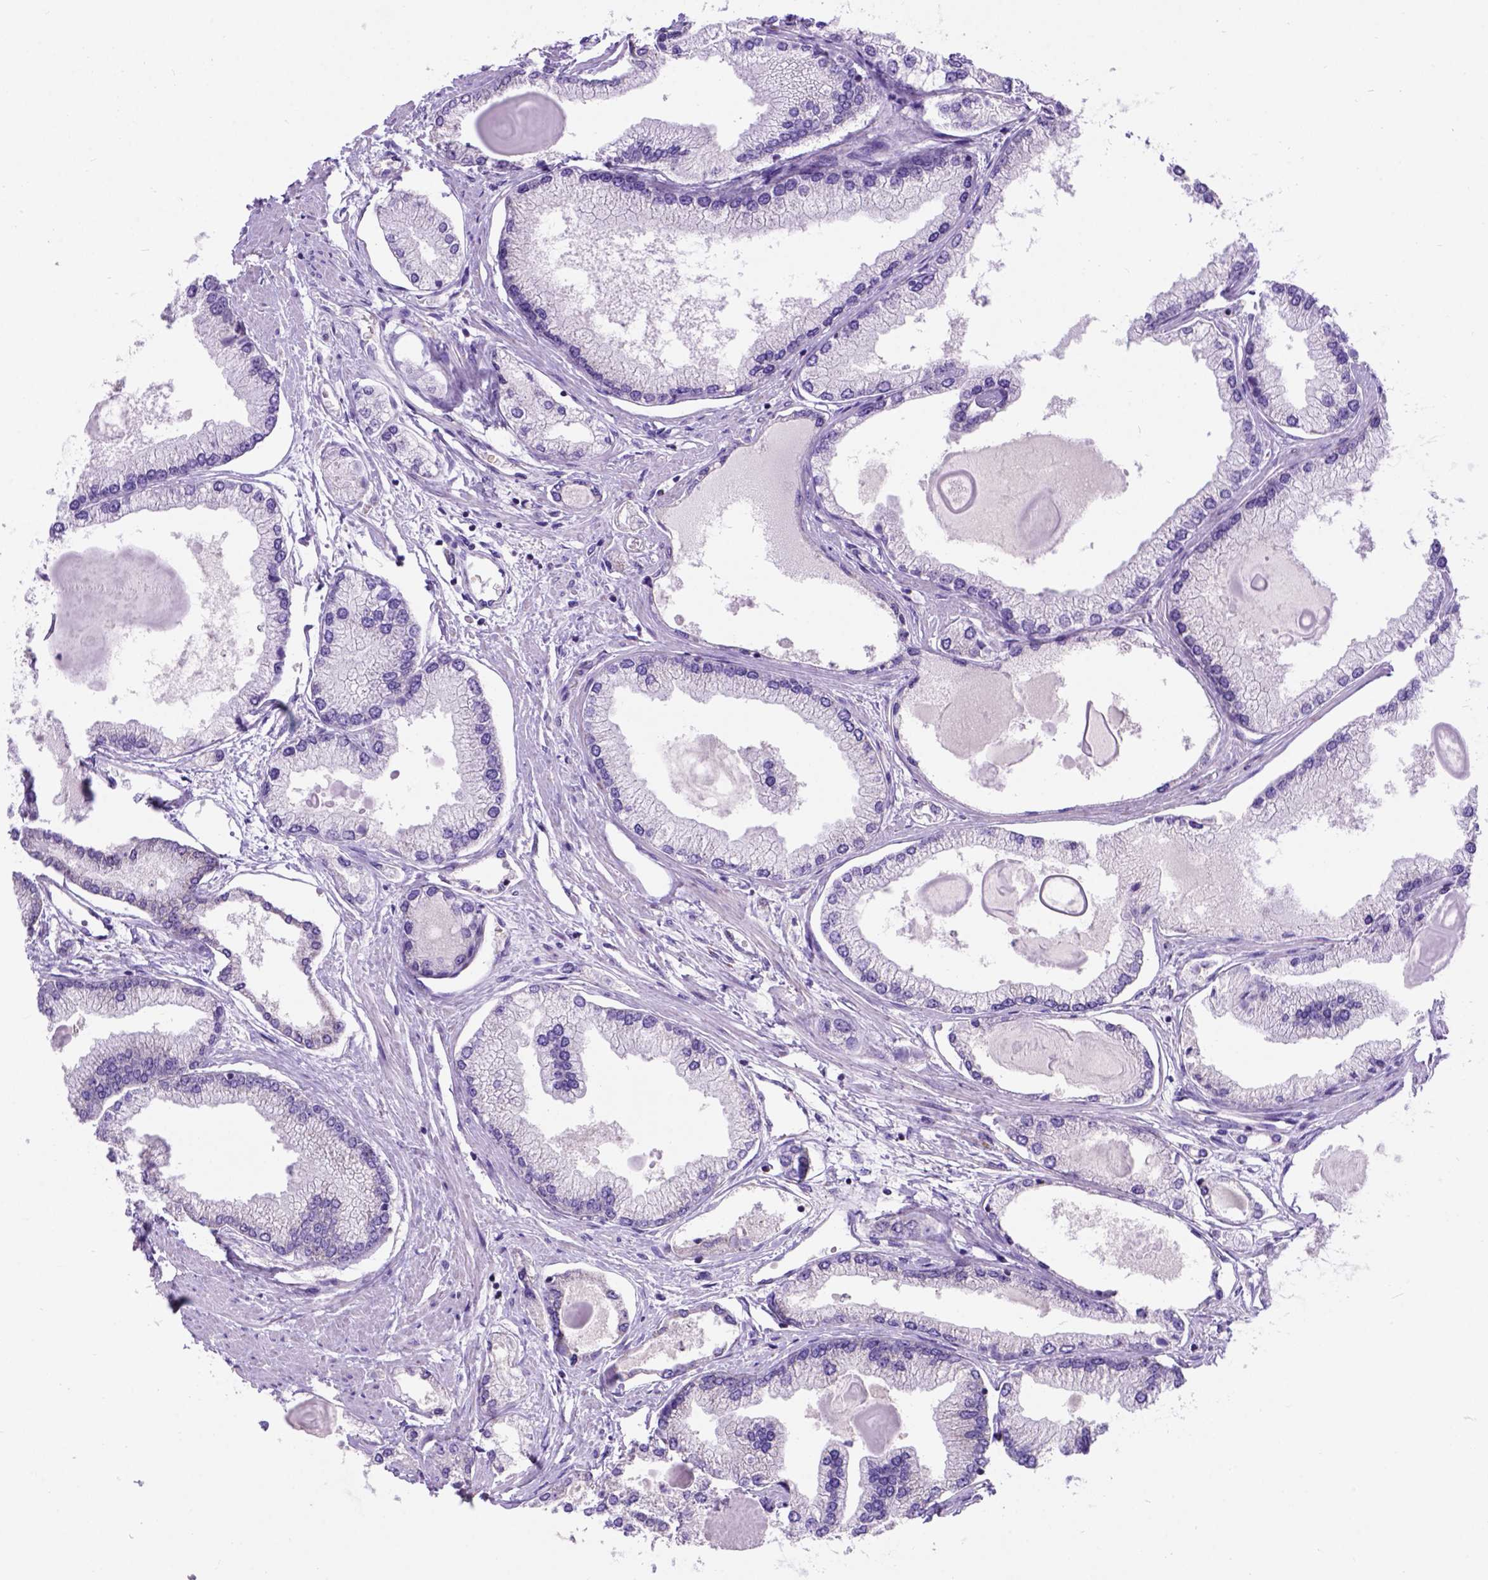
{"staining": {"intensity": "negative", "quantity": "none", "location": "none"}, "tissue": "prostate cancer", "cell_type": "Tumor cells", "image_type": "cancer", "snomed": [{"axis": "morphology", "description": "Adenocarcinoma, High grade"}, {"axis": "topography", "description": "Prostate"}], "caption": "Prostate cancer (high-grade adenocarcinoma) was stained to show a protein in brown. There is no significant expression in tumor cells.", "gene": "L2HGDH", "patient": {"sex": "male", "age": 68}}